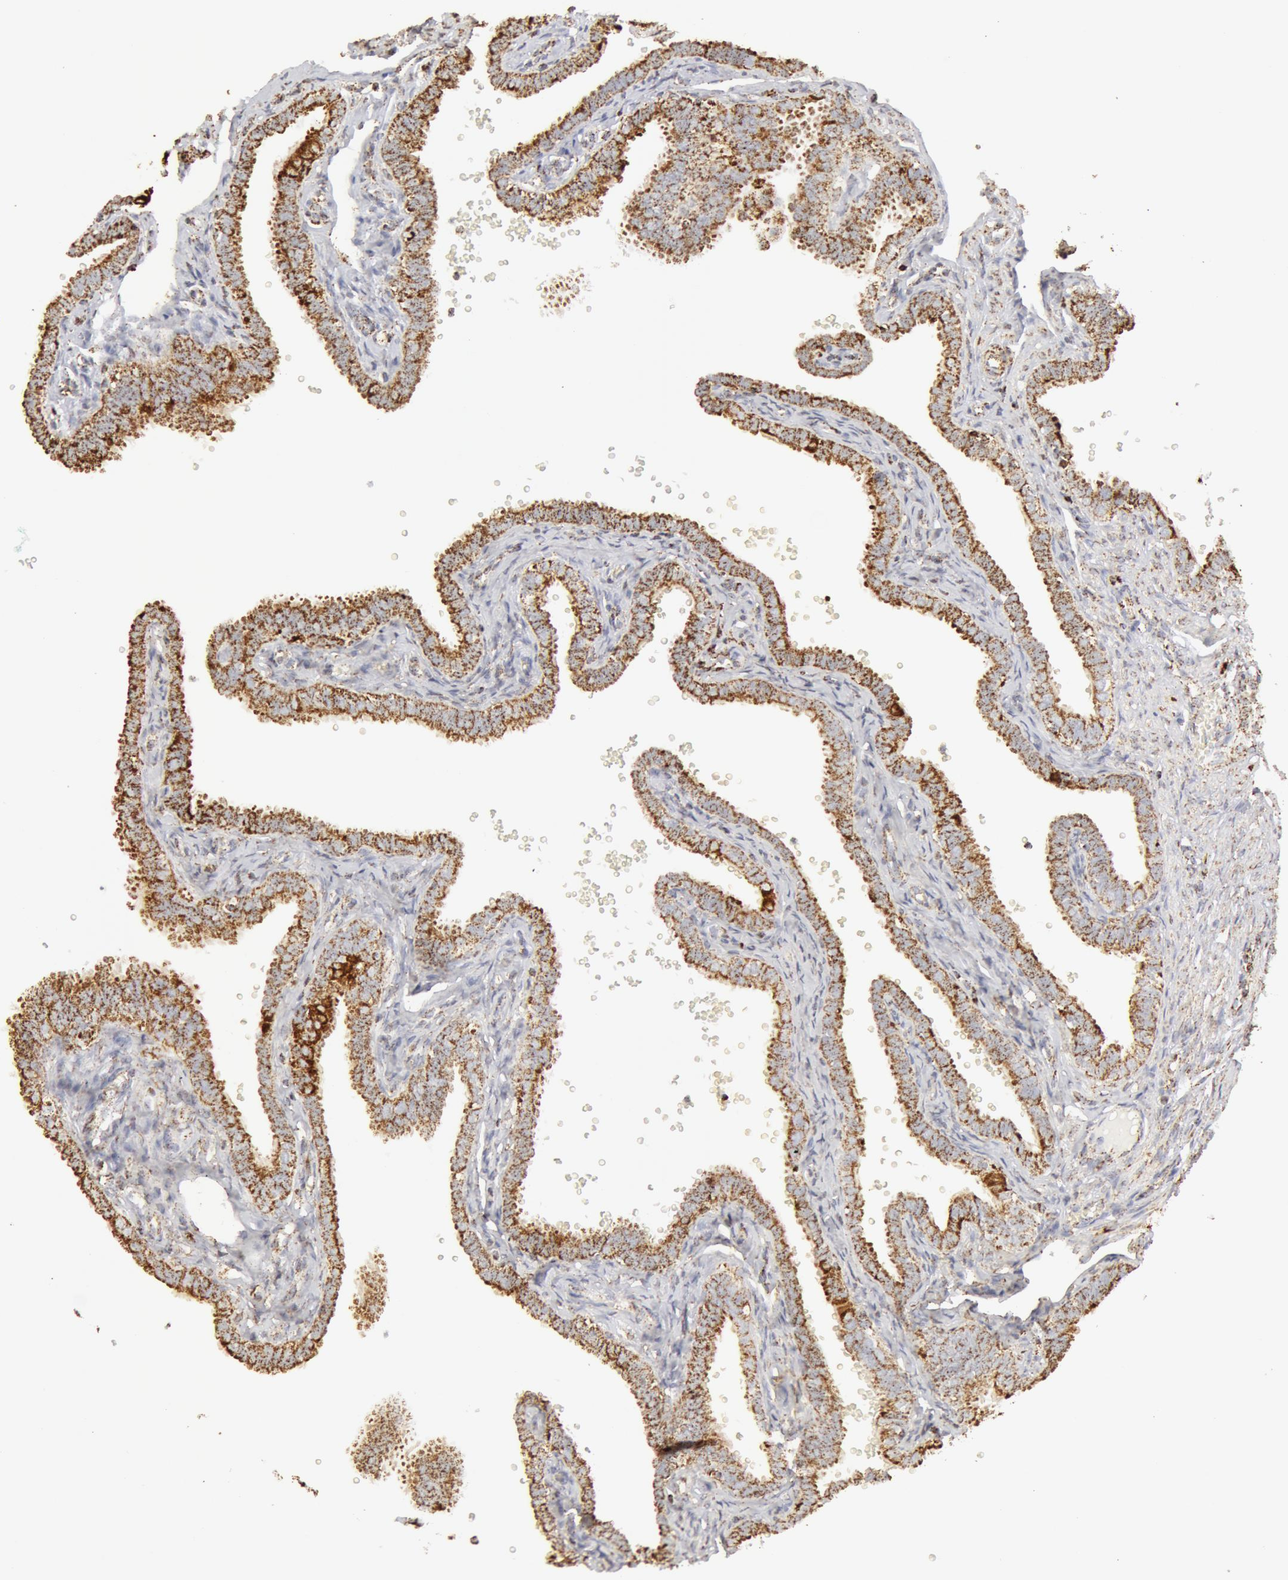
{"staining": {"intensity": "strong", "quantity": ">75%", "location": "cytoplasmic/membranous"}, "tissue": "fallopian tube", "cell_type": "Glandular cells", "image_type": "normal", "snomed": [{"axis": "morphology", "description": "Normal tissue, NOS"}, {"axis": "topography", "description": "Fallopian tube"}], "caption": "Immunohistochemistry image of normal fallopian tube: human fallopian tube stained using IHC displays high levels of strong protein expression localized specifically in the cytoplasmic/membranous of glandular cells, appearing as a cytoplasmic/membranous brown color.", "gene": "ATP5F1B", "patient": {"sex": "female", "age": 35}}